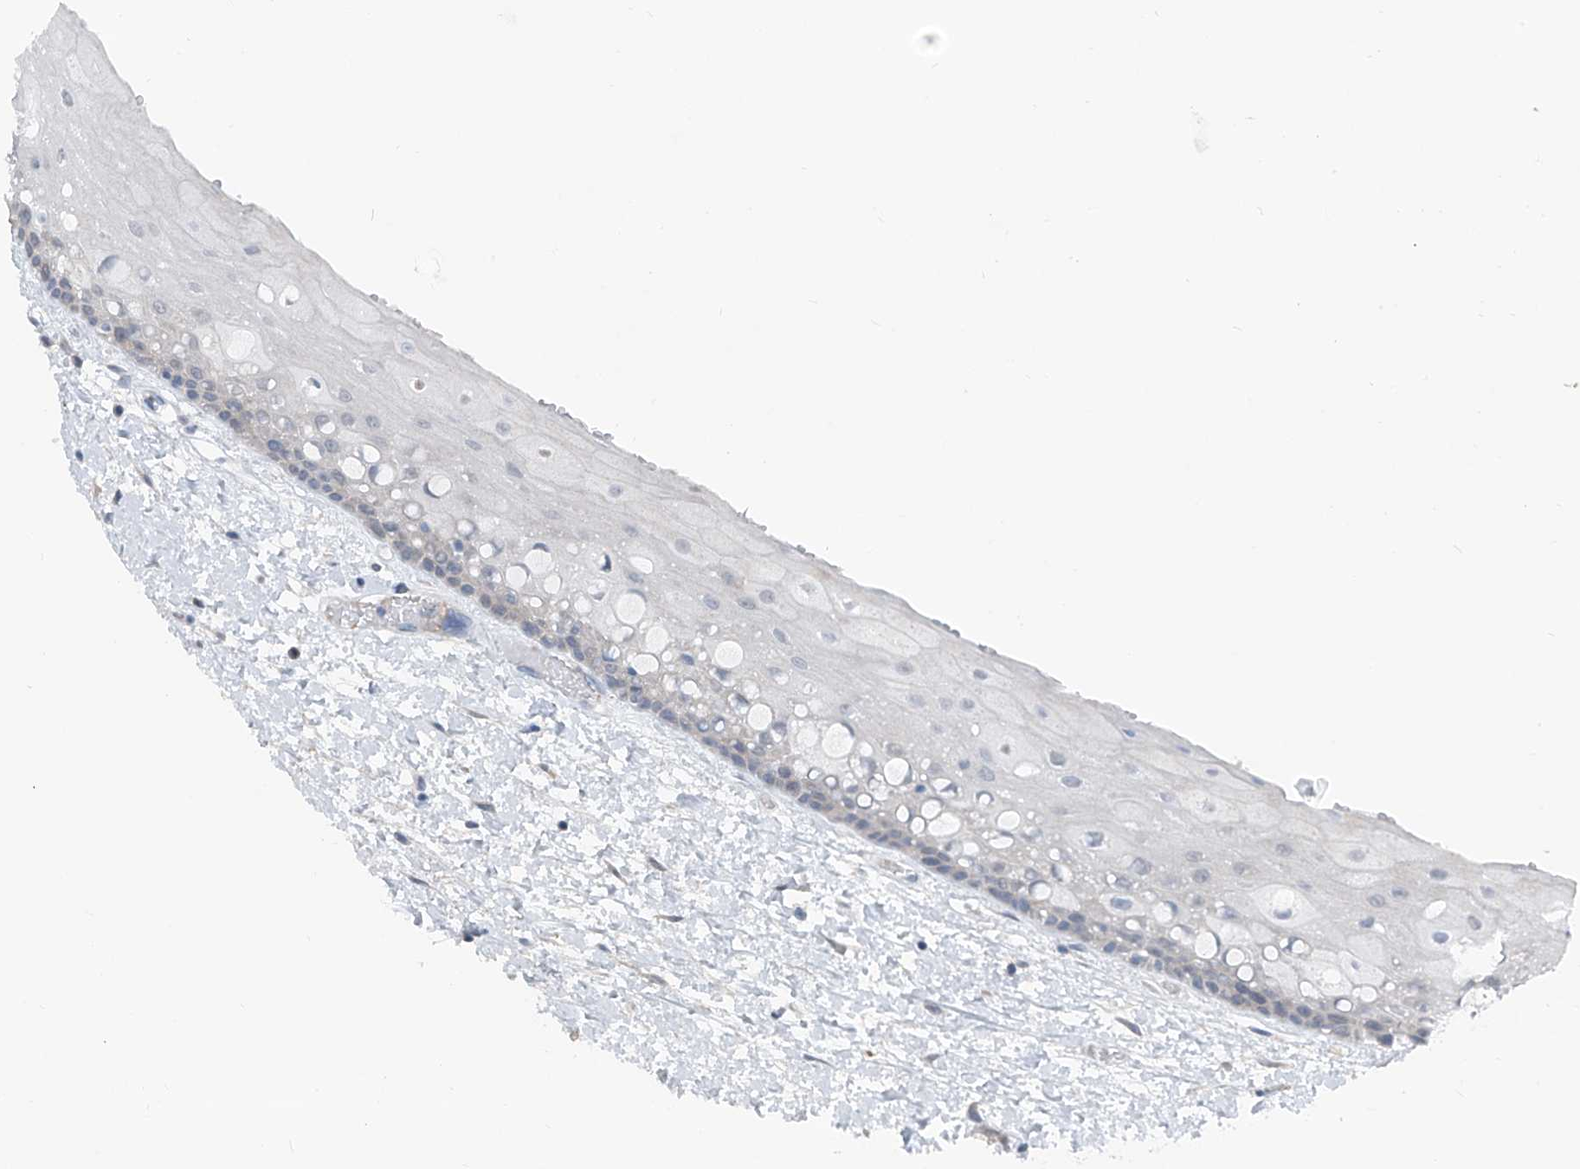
{"staining": {"intensity": "negative", "quantity": "none", "location": "none"}, "tissue": "oral mucosa", "cell_type": "Squamous epithelial cells", "image_type": "normal", "snomed": [{"axis": "morphology", "description": "Normal tissue, NOS"}, {"axis": "topography", "description": "Oral tissue"}], "caption": "An image of human oral mucosa is negative for staining in squamous epithelial cells. (DAB immunohistochemistry (IHC) with hematoxylin counter stain).", "gene": "HSPB11", "patient": {"sex": "female", "age": 76}}